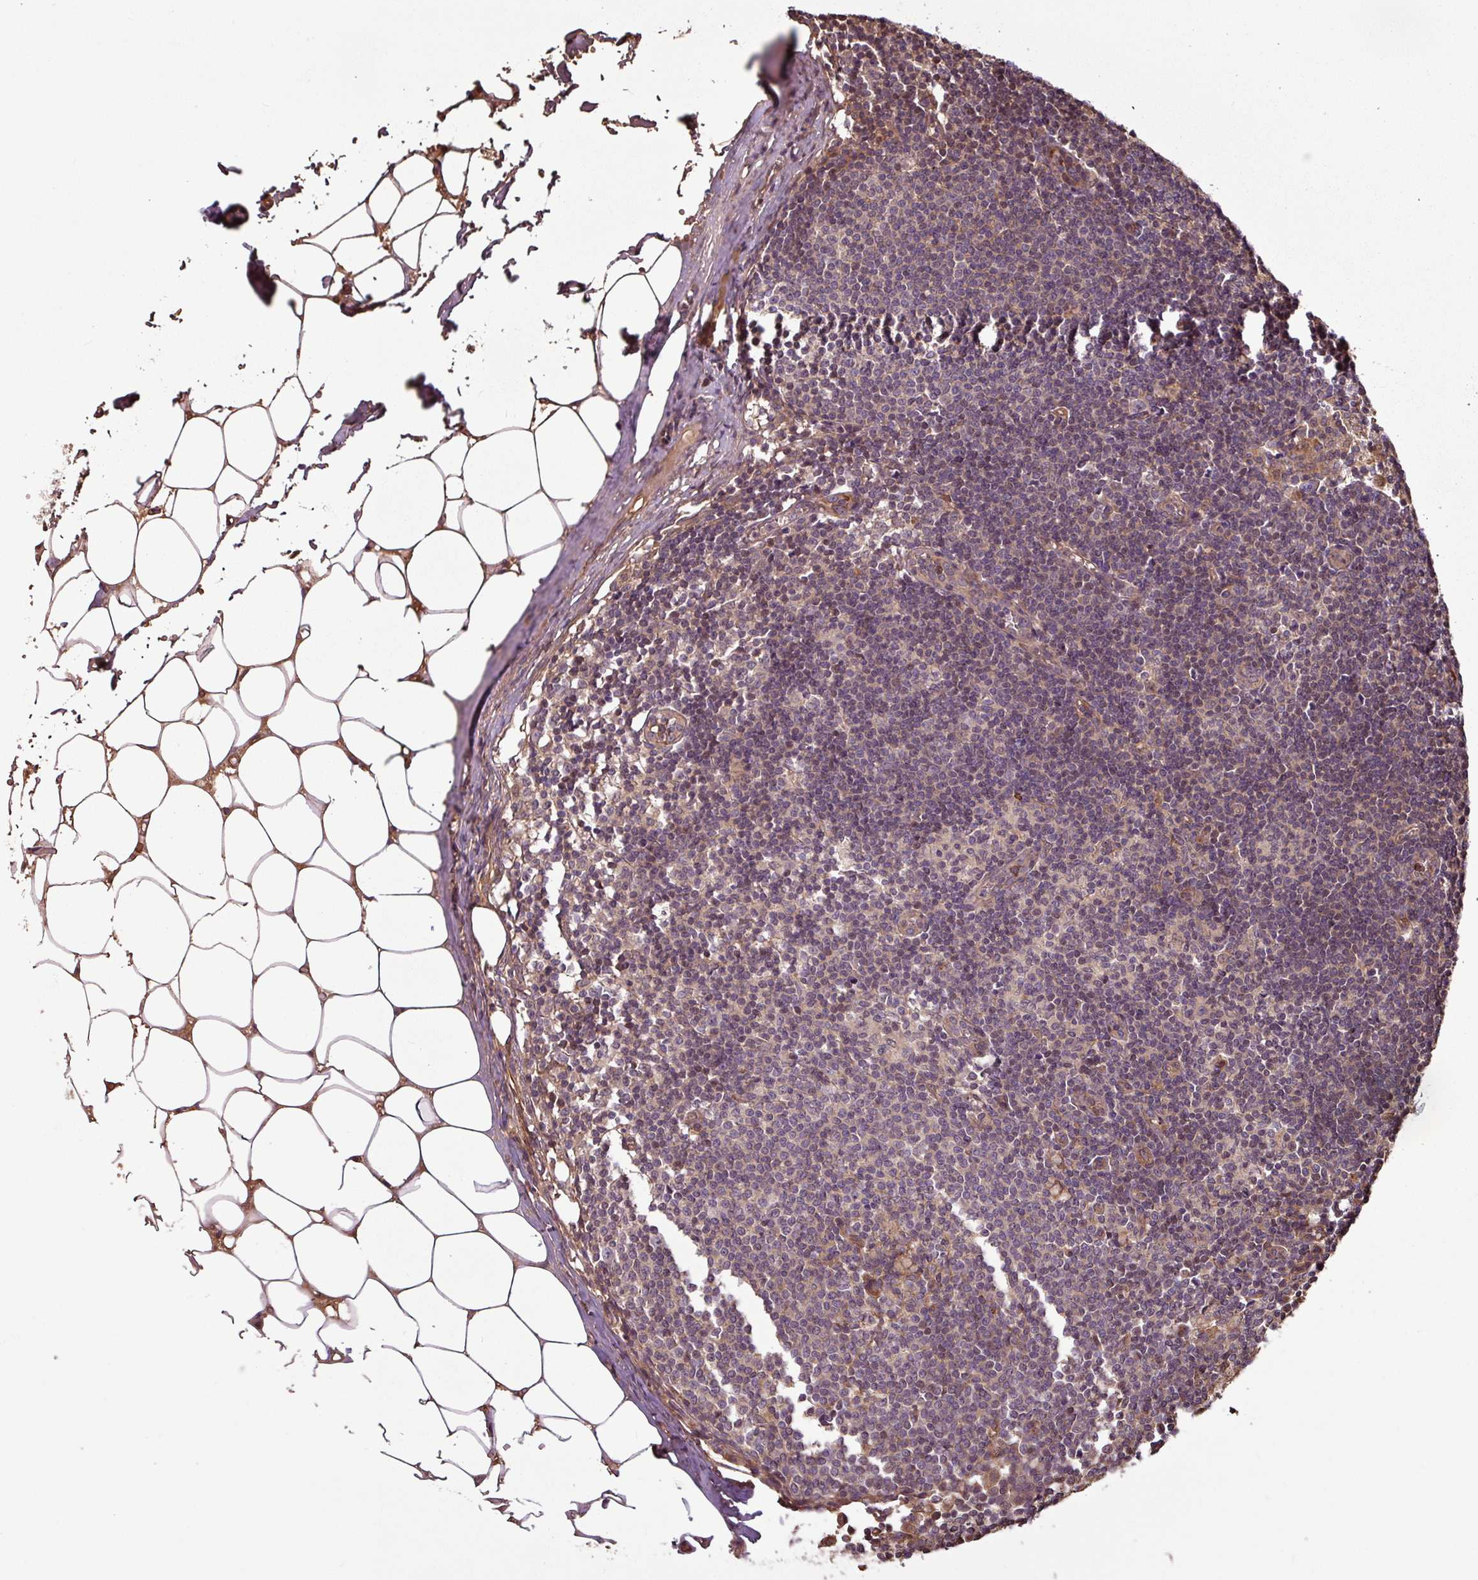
{"staining": {"intensity": "weak", "quantity": "25%-75%", "location": "cytoplasmic/membranous"}, "tissue": "lymph node", "cell_type": "Non-germinal center cells", "image_type": "normal", "snomed": [{"axis": "morphology", "description": "Normal tissue, NOS"}, {"axis": "topography", "description": "Lymph node"}], "caption": "Normal lymph node was stained to show a protein in brown. There is low levels of weak cytoplasmic/membranous staining in about 25%-75% of non-germinal center cells.", "gene": "NHSL2", "patient": {"sex": "female", "age": 42}}